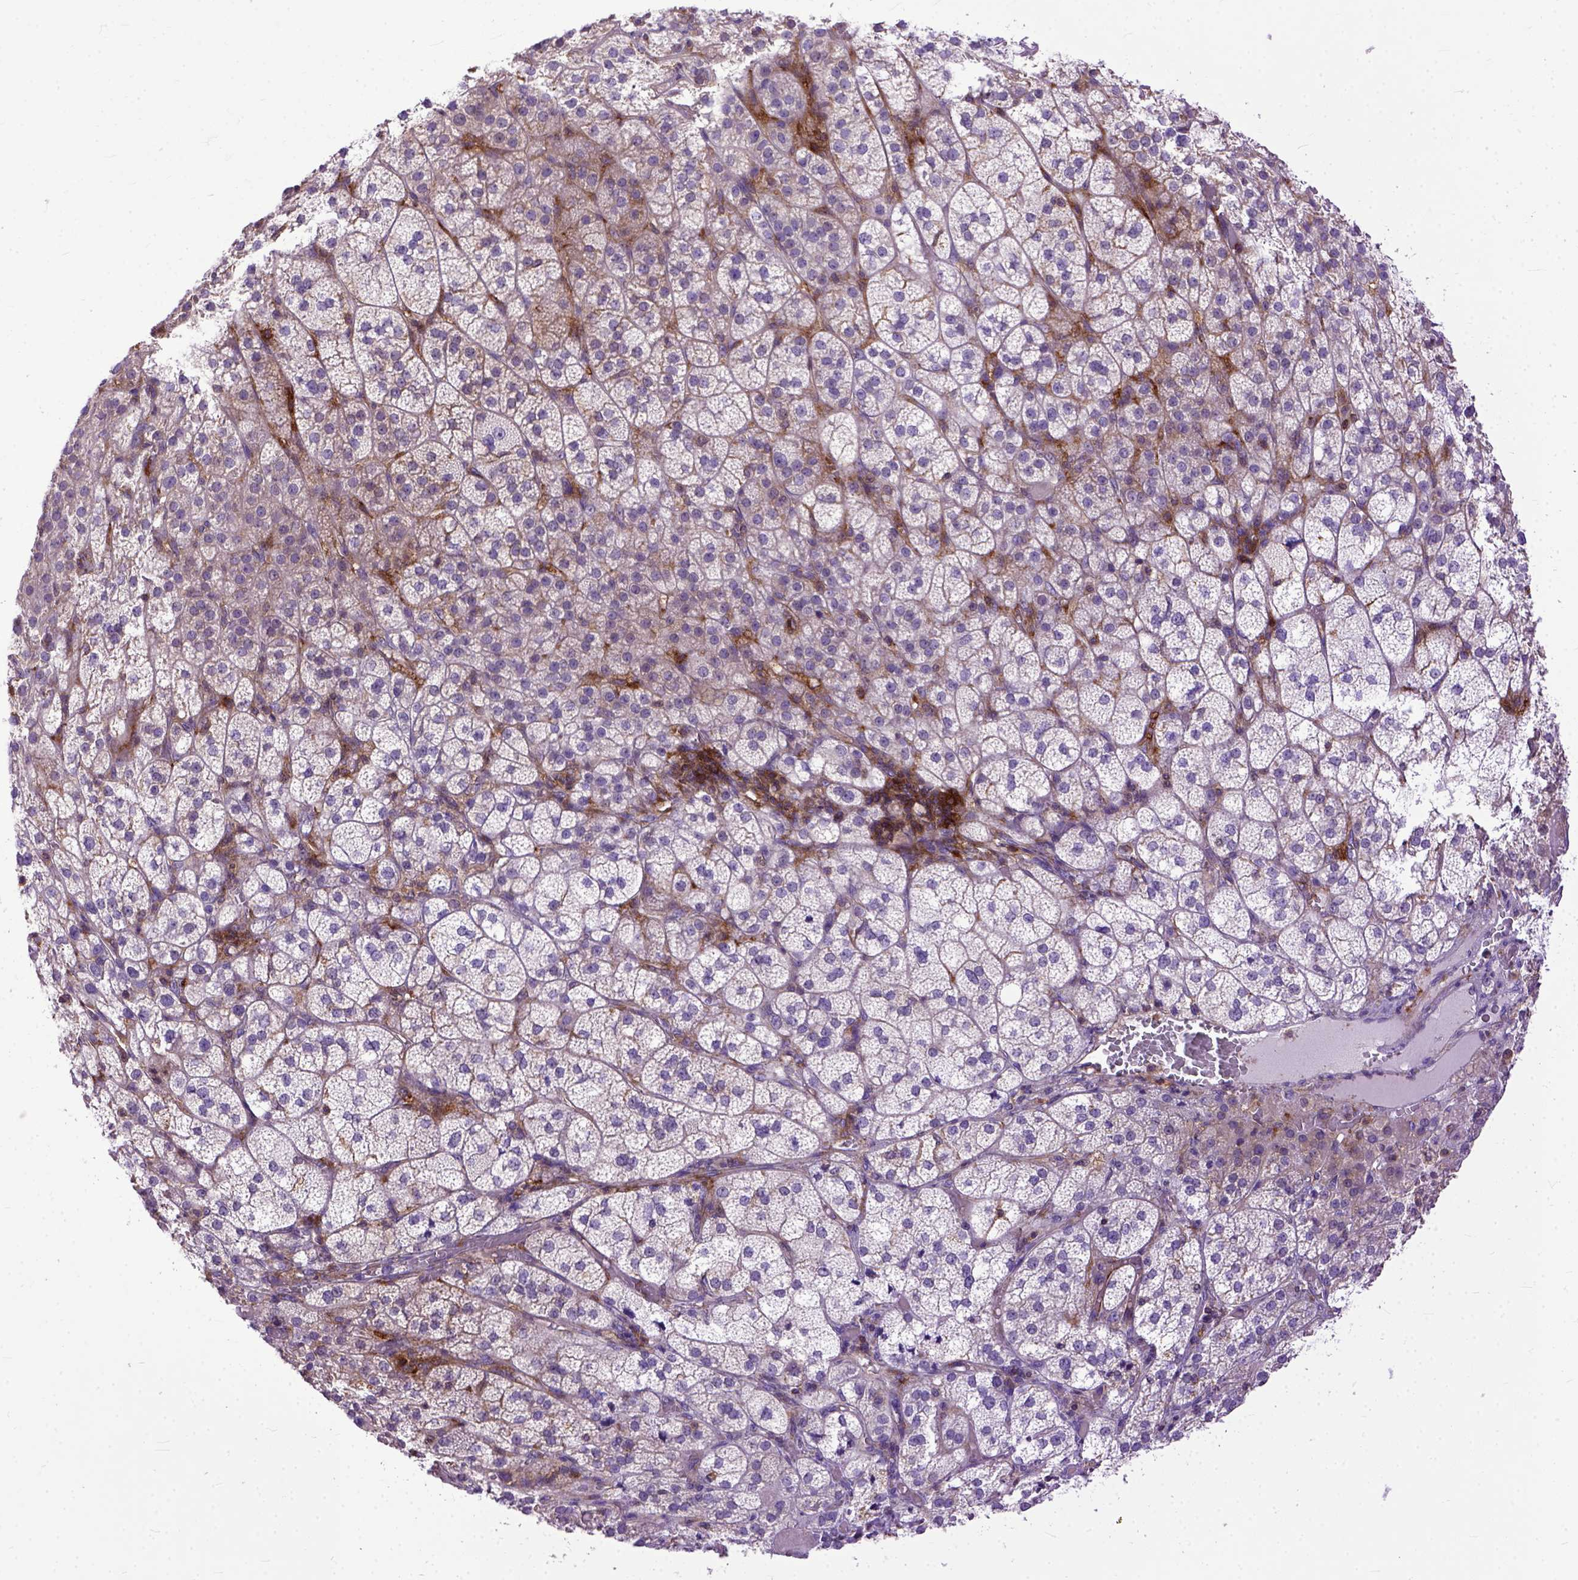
{"staining": {"intensity": "weak", "quantity": "25%-75%", "location": "cytoplasmic/membranous"}, "tissue": "adrenal gland", "cell_type": "Glandular cells", "image_type": "normal", "snomed": [{"axis": "morphology", "description": "Normal tissue, NOS"}, {"axis": "topography", "description": "Adrenal gland"}], "caption": "IHC photomicrograph of normal adrenal gland stained for a protein (brown), which demonstrates low levels of weak cytoplasmic/membranous positivity in approximately 25%-75% of glandular cells.", "gene": "NAMPT", "patient": {"sex": "female", "age": 60}}